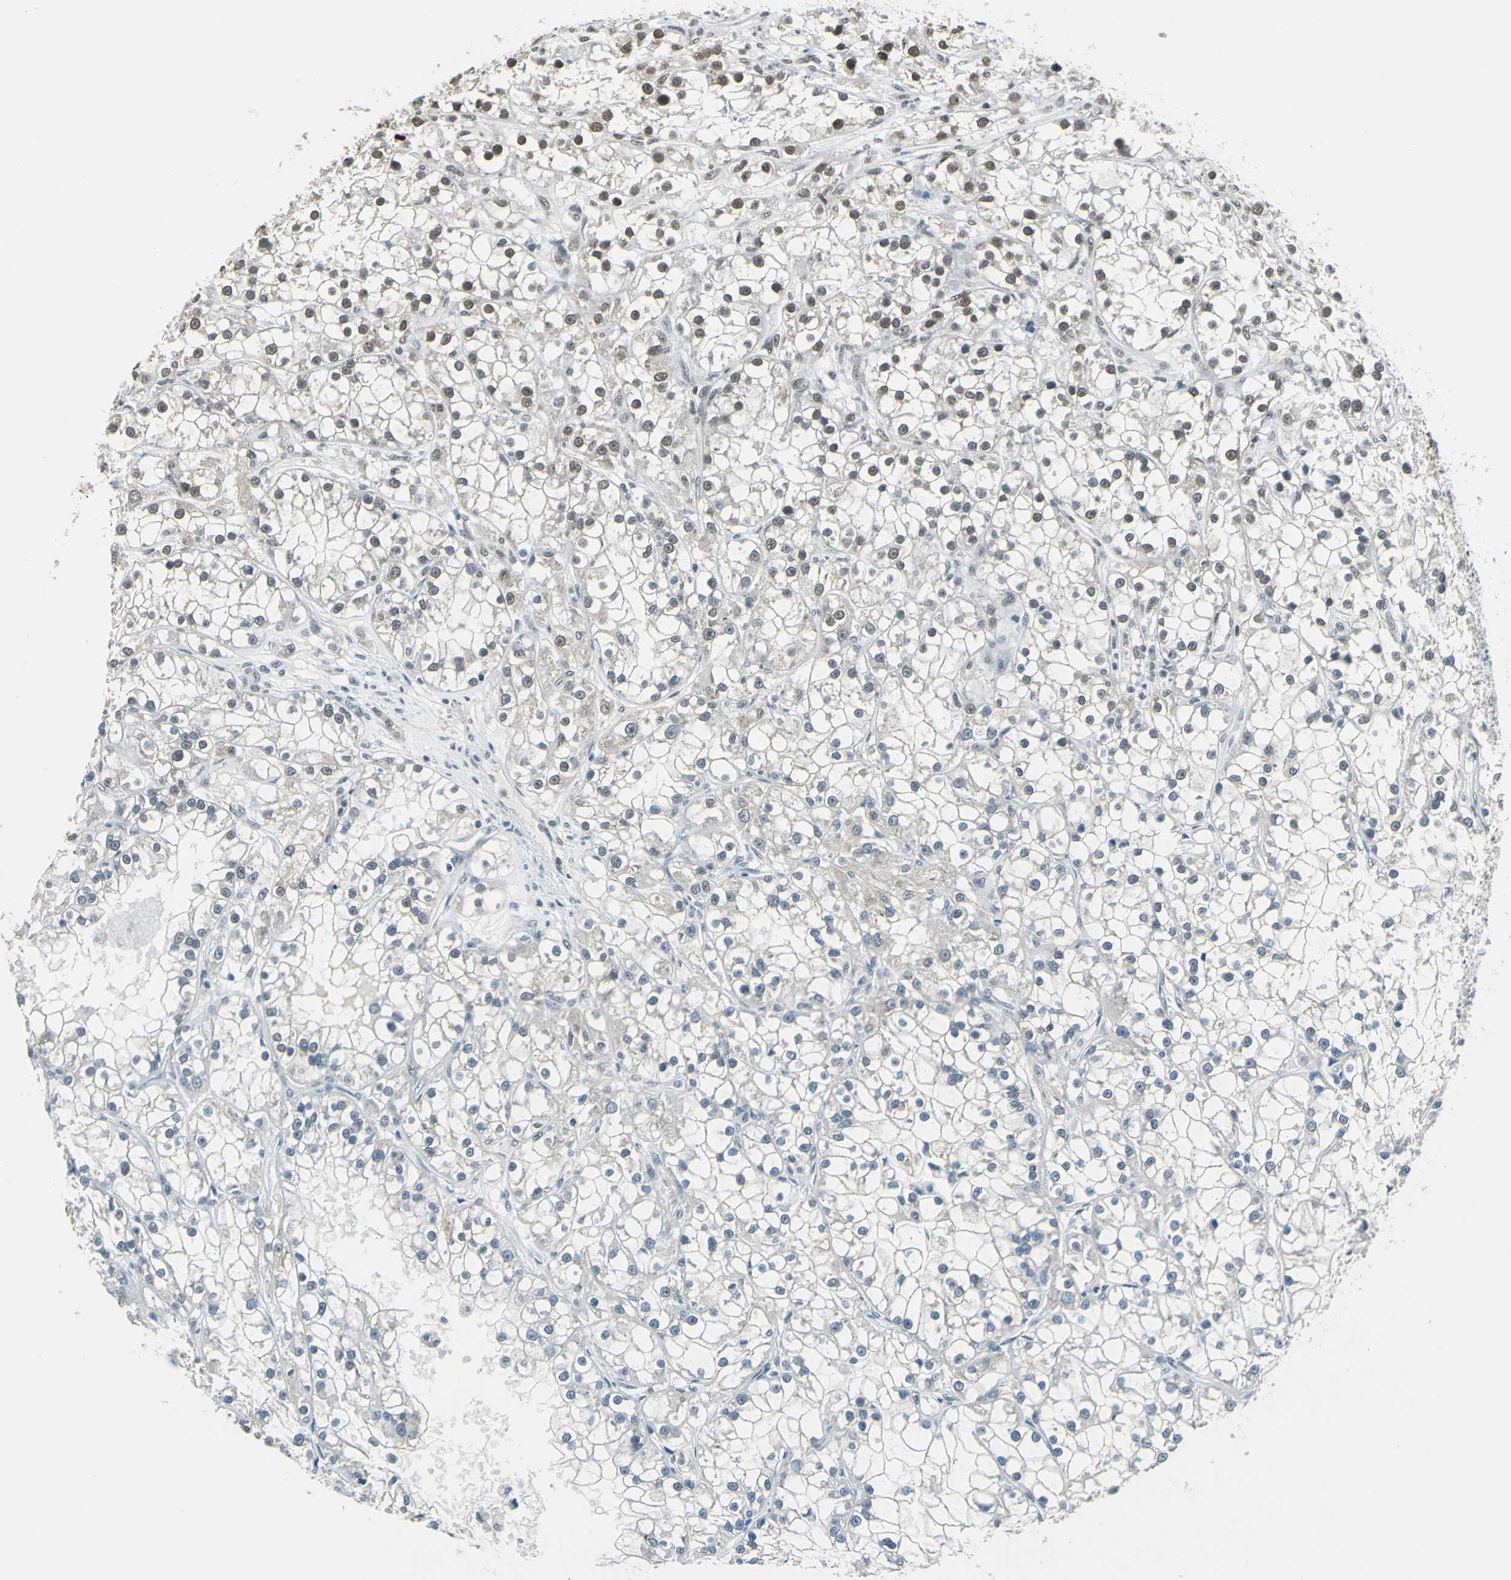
{"staining": {"intensity": "moderate", "quantity": "<25%", "location": "cytoplasmic/membranous,nuclear"}, "tissue": "renal cancer", "cell_type": "Tumor cells", "image_type": "cancer", "snomed": [{"axis": "morphology", "description": "Adenocarcinoma, NOS"}, {"axis": "topography", "description": "Kidney"}], "caption": "This histopathology image demonstrates immunohistochemistry (IHC) staining of renal cancer, with low moderate cytoplasmic/membranous and nuclear expression in about <25% of tumor cells.", "gene": "ADNP", "patient": {"sex": "female", "age": 52}}